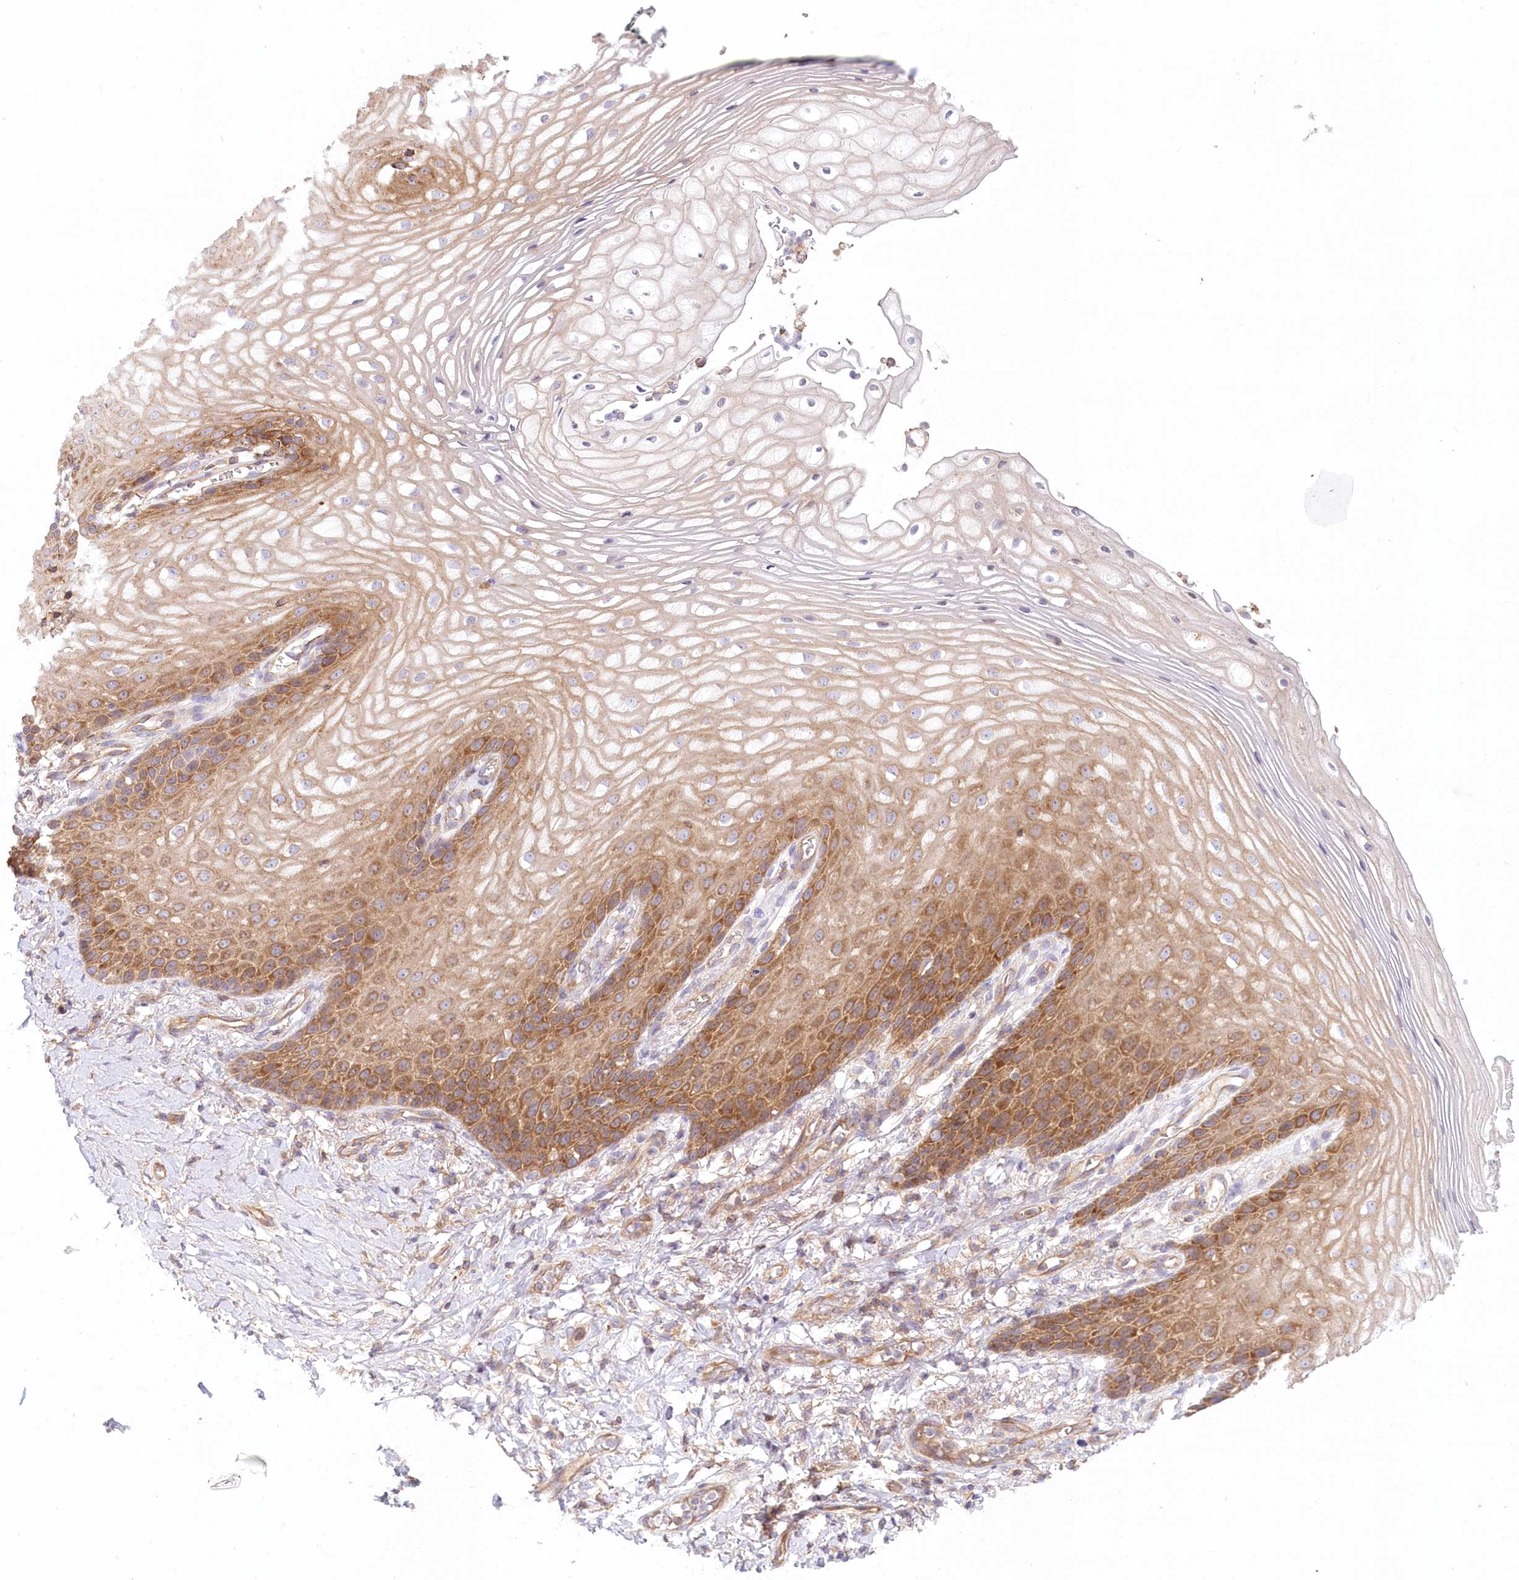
{"staining": {"intensity": "moderate", "quantity": ">75%", "location": "cytoplasmic/membranous"}, "tissue": "vagina", "cell_type": "Squamous epithelial cells", "image_type": "normal", "snomed": [{"axis": "morphology", "description": "Normal tissue, NOS"}, {"axis": "topography", "description": "Vagina"}], "caption": "Moderate cytoplasmic/membranous protein positivity is identified in approximately >75% of squamous epithelial cells in vagina. (DAB (3,3'-diaminobenzidine) IHC with brightfield microscopy, high magnification).", "gene": "UMPS", "patient": {"sex": "female", "age": 60}}